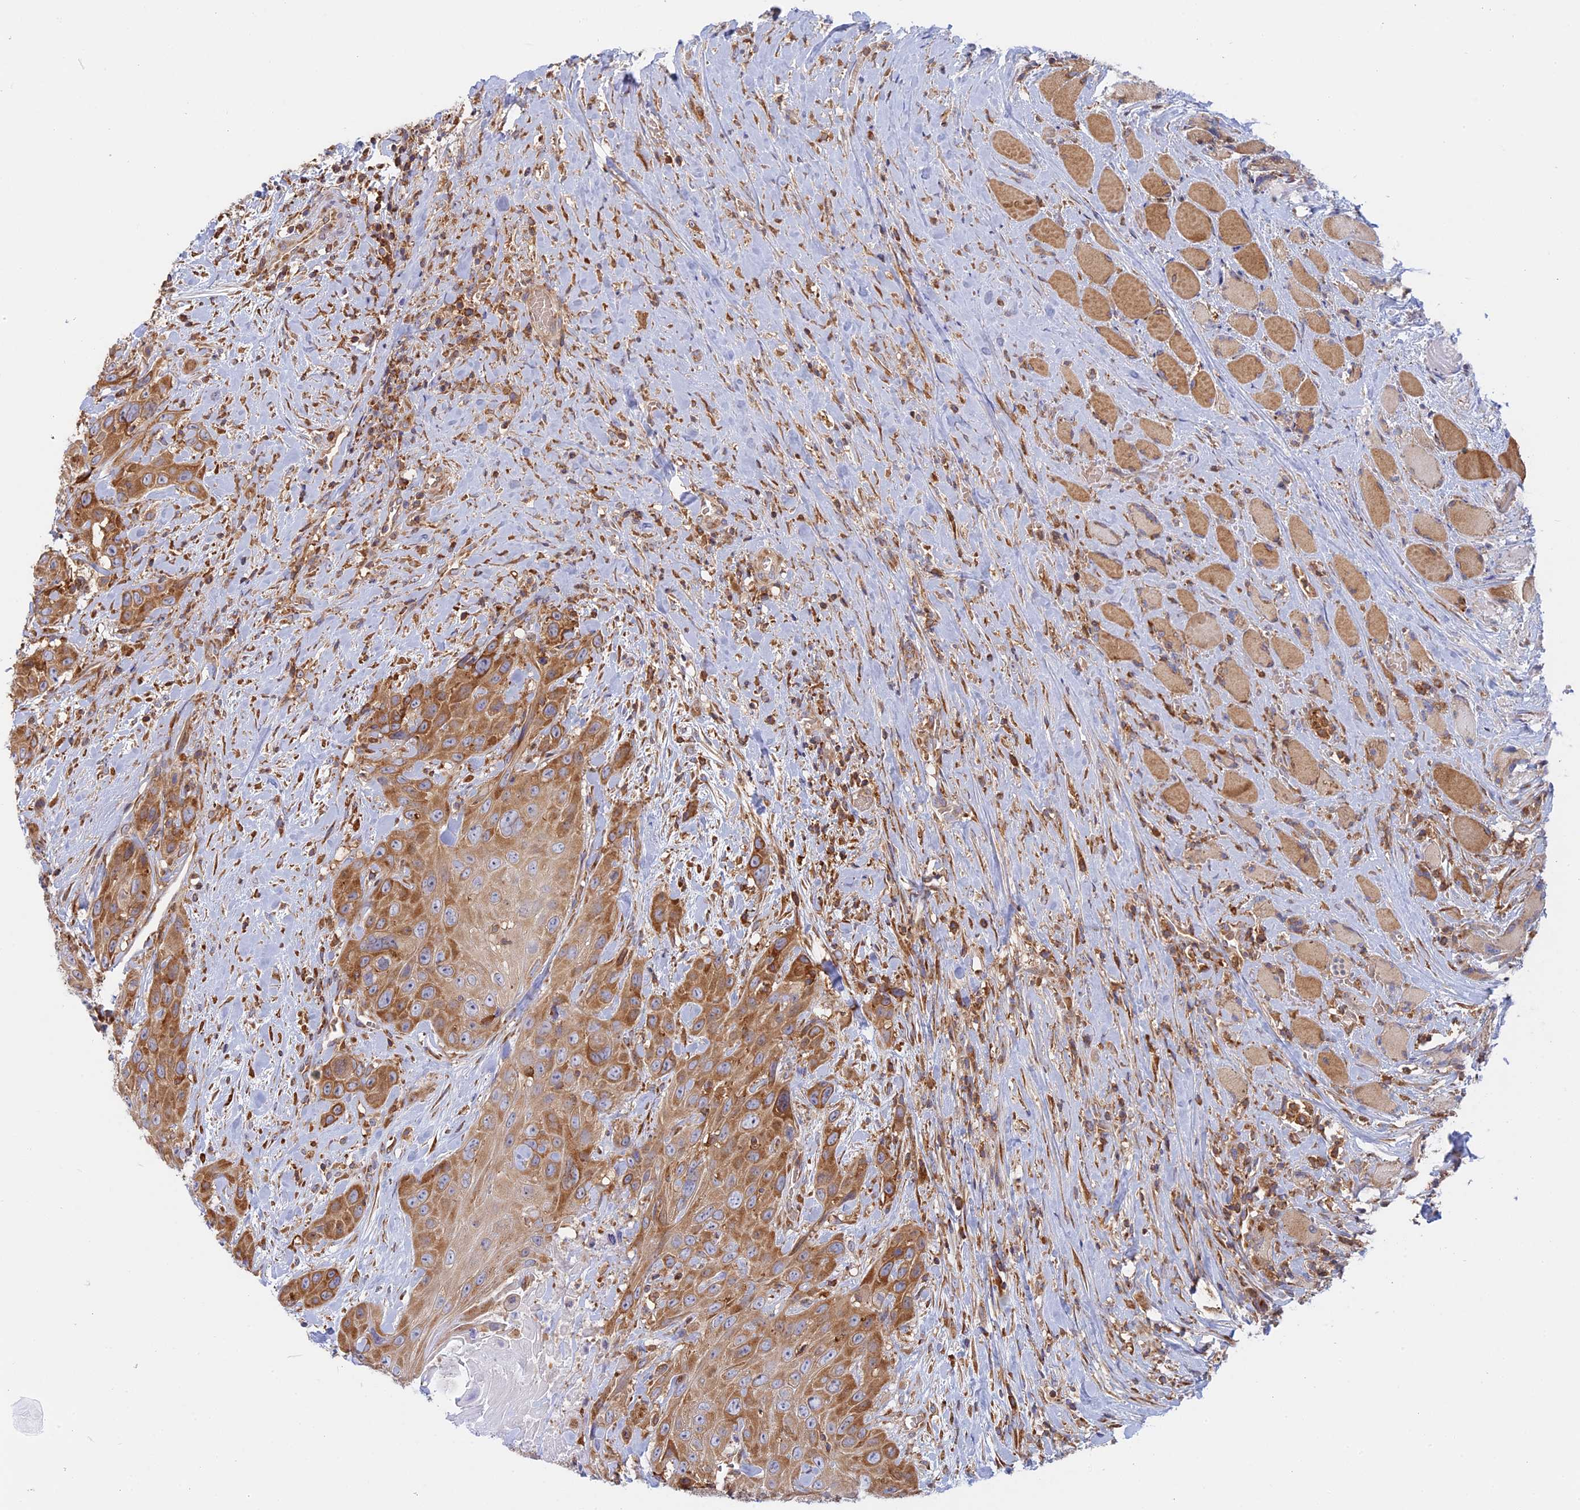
{"staining": {"intensity": "moderate", "quantity": ">75%", "location": "cytoplasmic/membranous"}, "tissue": "head and neck cancer", "cell_type": "Tumor cells", "image_type": "cancer", "snomed": [{"axis": "morphology", "description": "Squamous cell carcinoma, NOS"}, {"axis": "topography", "description": "Head-Neck"}], "caption": "A brown stain highlights moderate cytoplasmic/membranous expression of a protein in squamous cell carcinoma (head and neck) tumor cells.", "gene": "GMIP", "patient": {"sex": "male", "age": 81}}